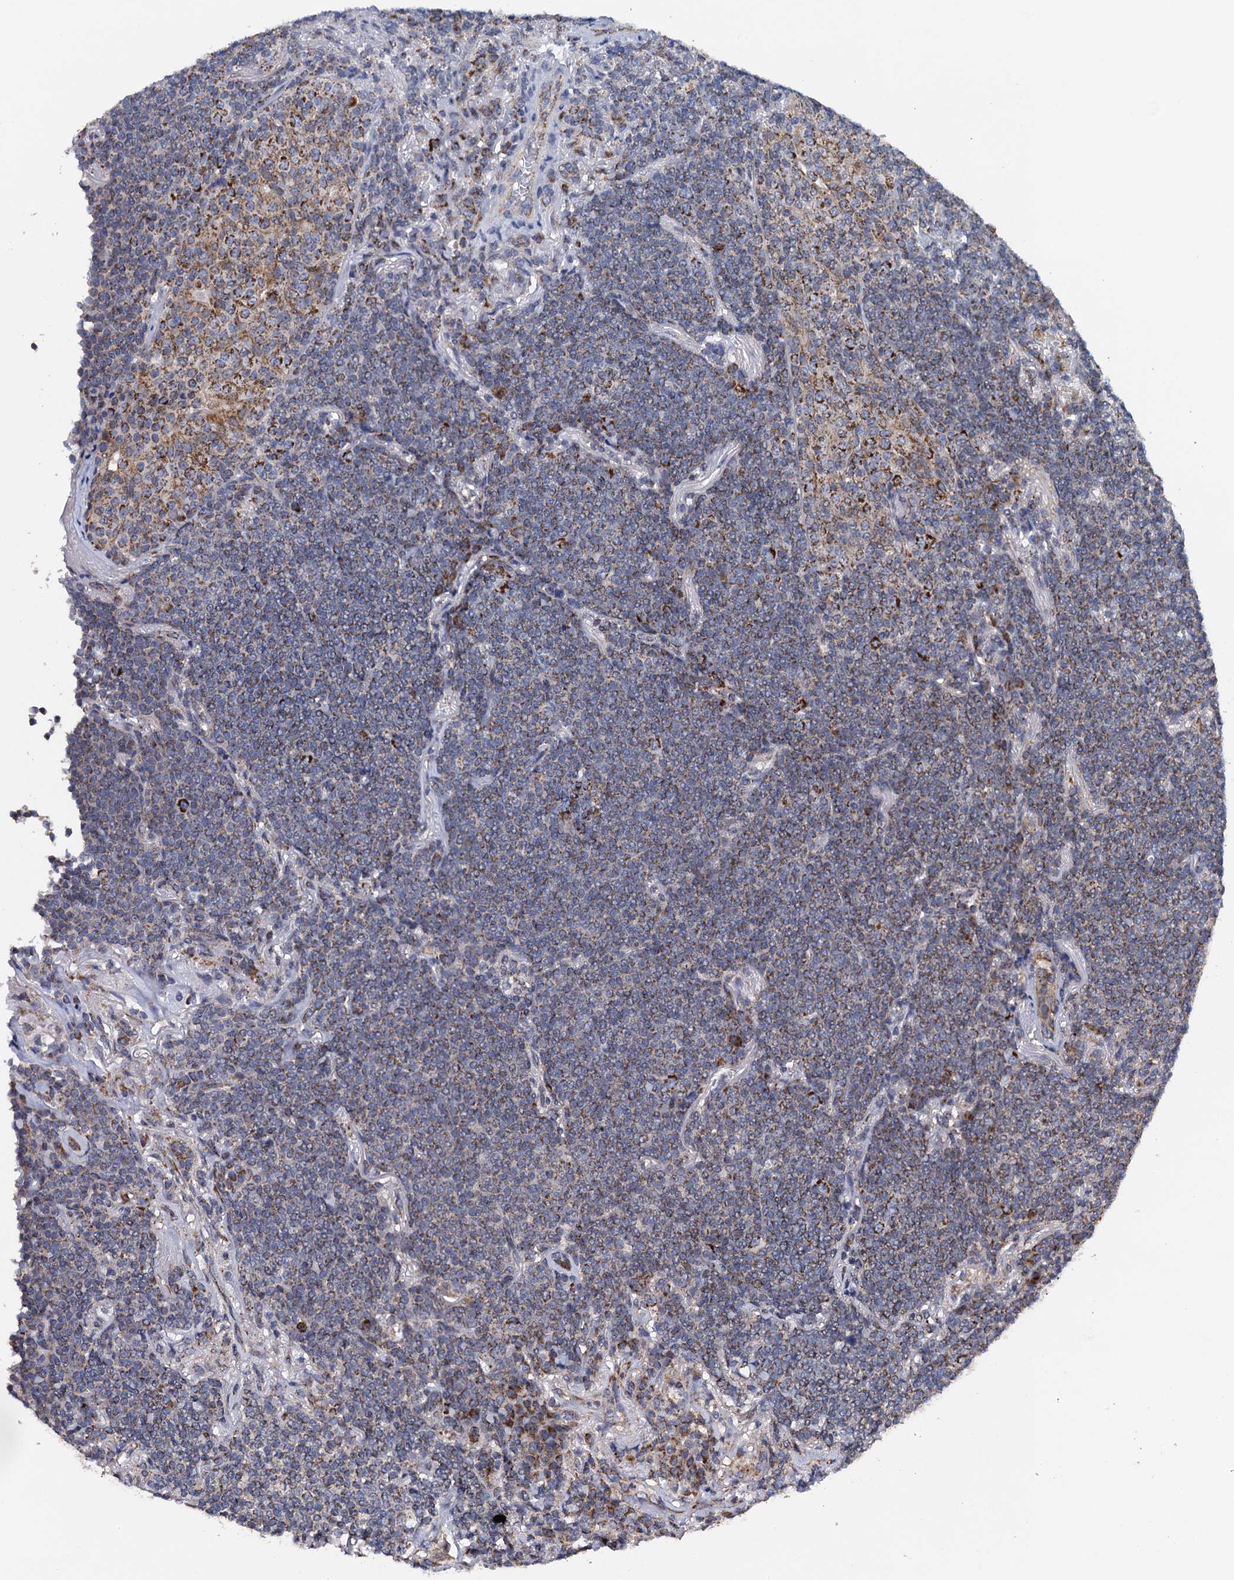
{"staining": {"intensity": "weak", "quantity": ">75%", "location": "cytoplasmic/membranous"}, "tissue": "lymphoma", "cell_type": "Tumor cells", "image_type": "cancer", "snomed": [{"axis": "morphology", "description": "Malignant lymphoma, non-Hodgkin's type, Low grade"}, {"axis": "topography", "description": "Lung"}], "caption": "This micrograph exhibits IHC staining of low-grade malignant lymphoma, non-Hodgkin's type, with low weak cytoplasmic/membranous positivity in approximately >75% of tumor cells.", "gene": "PTCD3", "patient": {"sex": "female", "age": 71}}